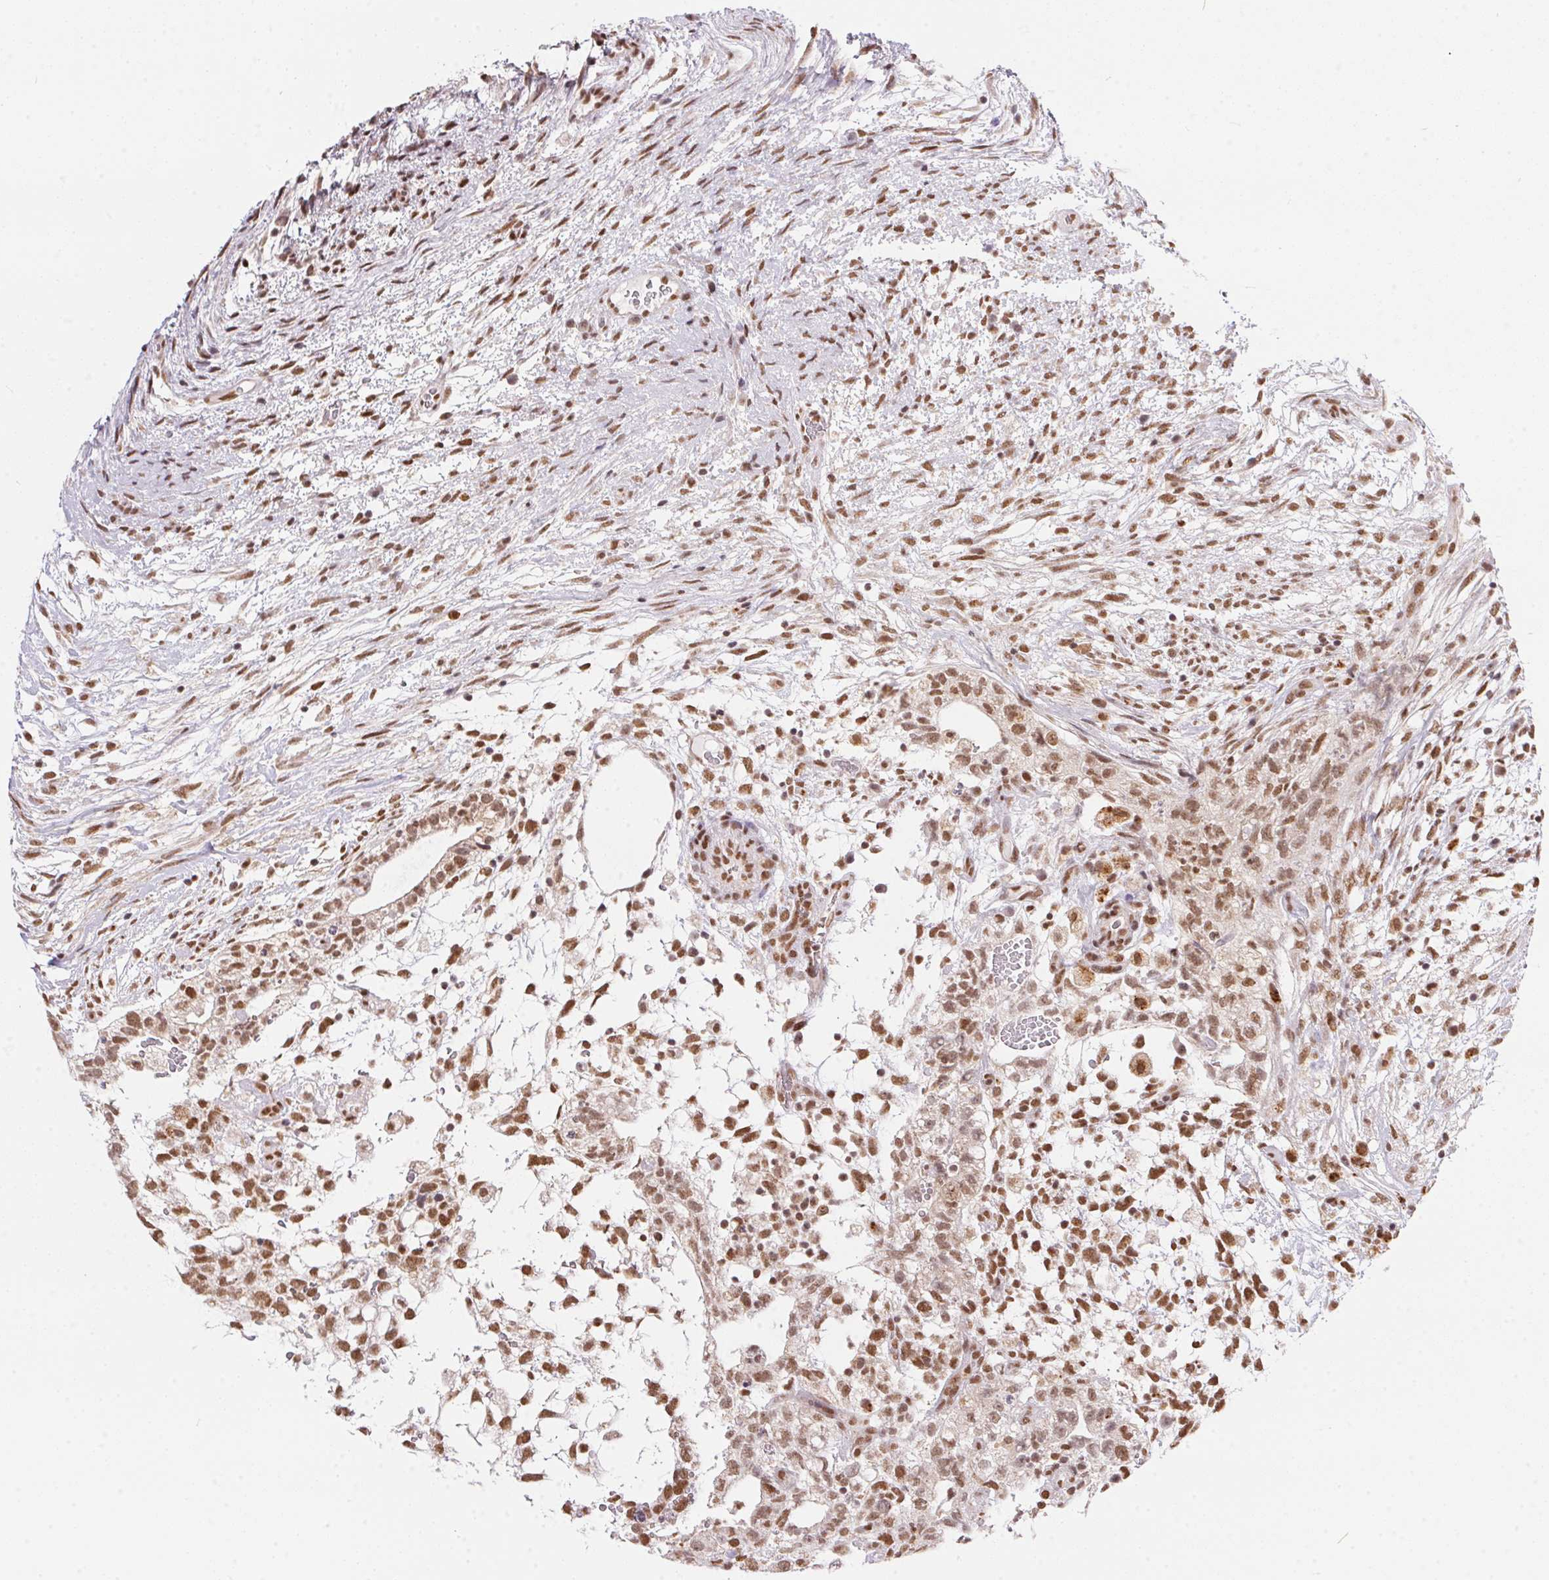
{"staining": {"intensity": "moderate", "quantity": ">75%", "location": "nuclear"}, "tissue": "testis cancer", "cell_type": "Tumor cells", "image_type": "cancer", "snomed": [{"axis": "morphology", "description": "Carcinoma, Embryonal, NOS"}, {"axis": "topography", "description": "Testis"}], "caption": "Immunohistochemical staining of human testis embryonal carcinoma reveals medium levels of moderate nuclear protein staining in approximately >75% of tumor cells.", "gene": "NFE2L1", "patient": {"sex": "male", "age": 32}}